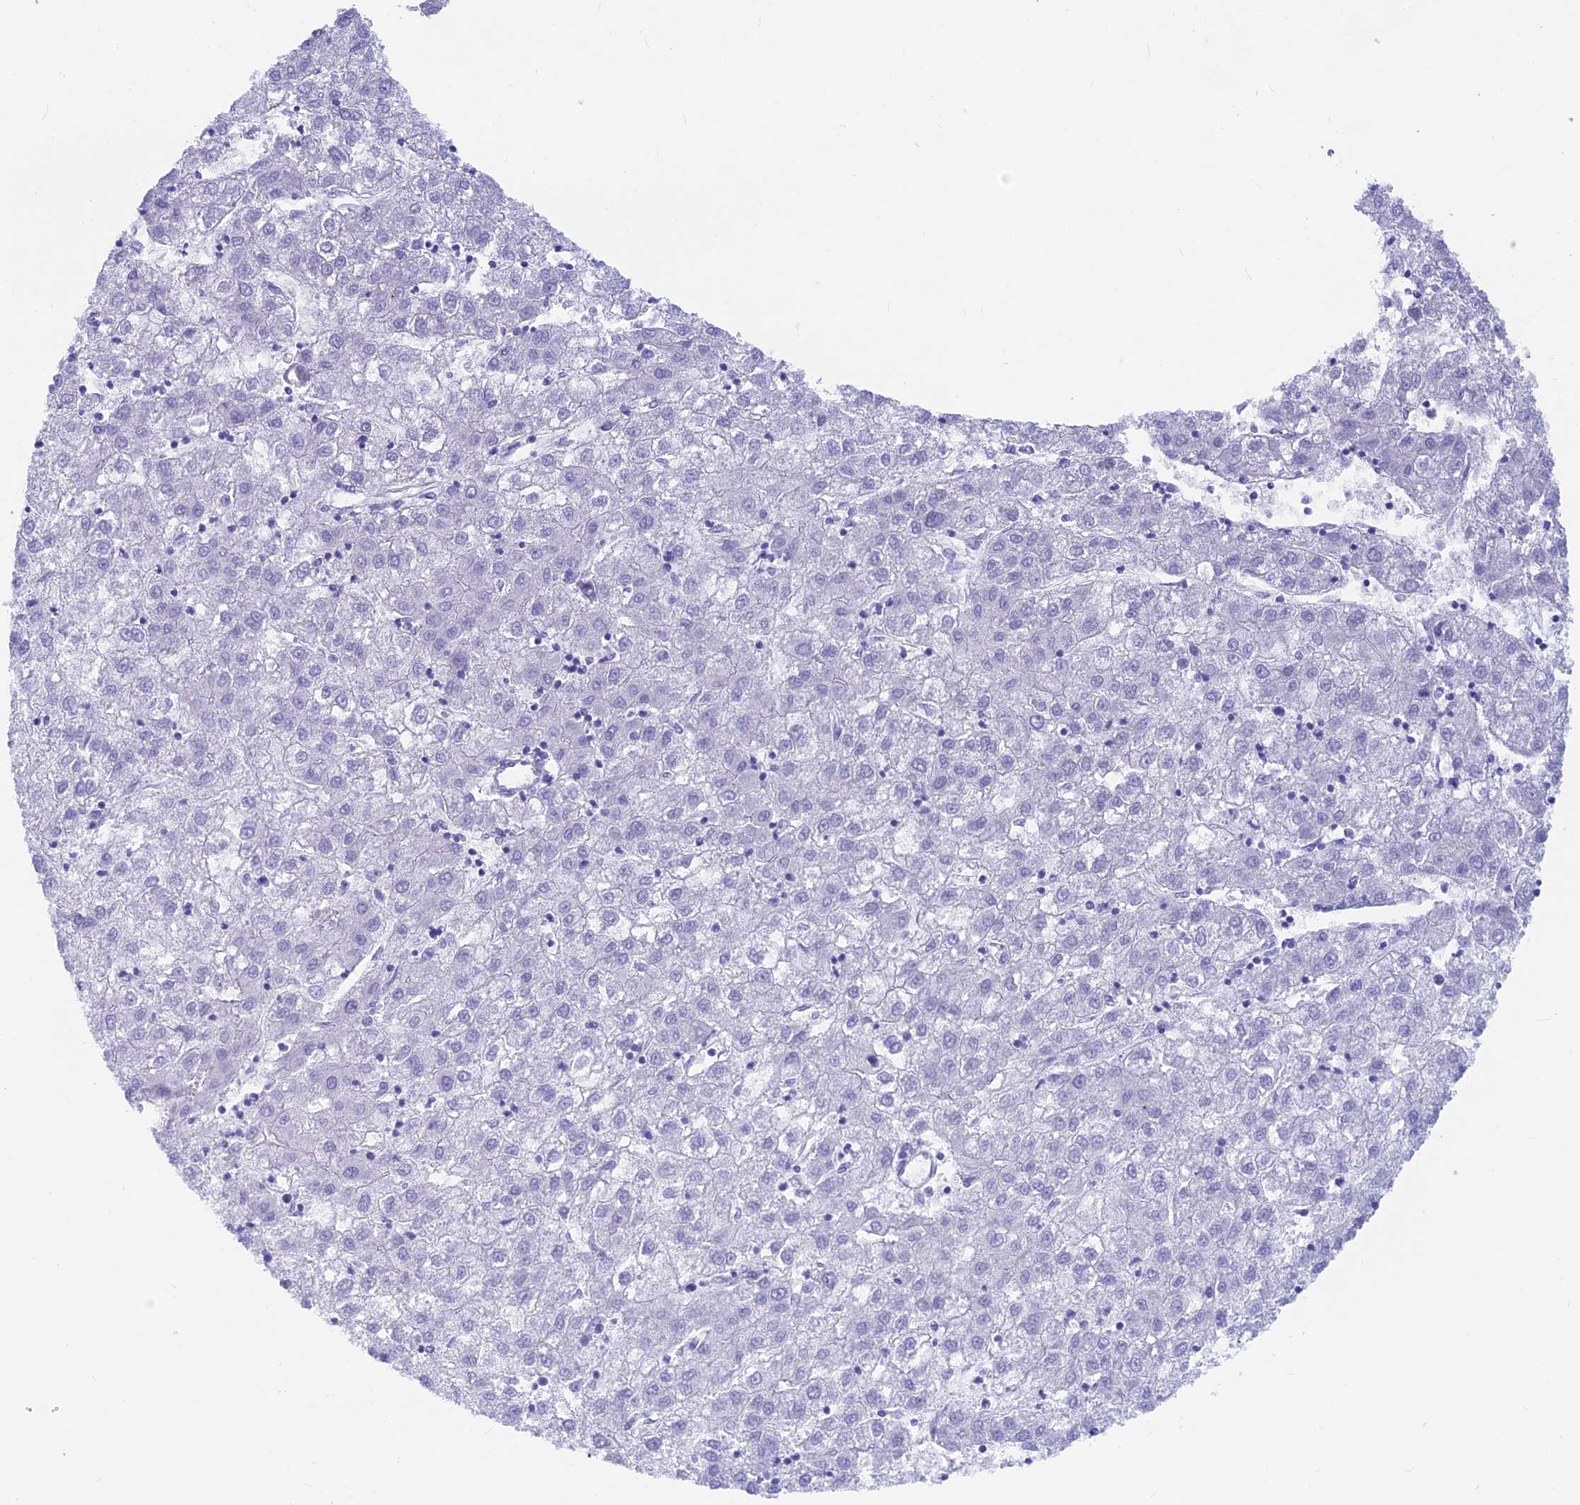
{"staining": {"intensity": "negative", "quantity": "none", "location": "none"}, "tissue": "liver cancer", "cell_type": "Tumor cells", "image_type": "cancer", "snomed": [{"axis": "morphology", "description": "Carcinoma, Hepatocellular, NOS"}, {"axis": "topography", "description": "Liver"}], "caption": "Protein analysis of liver hepatocellular carcinoma exhibits no significant staining in tumor cells.", "gene": "SNTN", "patient": {"sex": "male", "age": 72}}